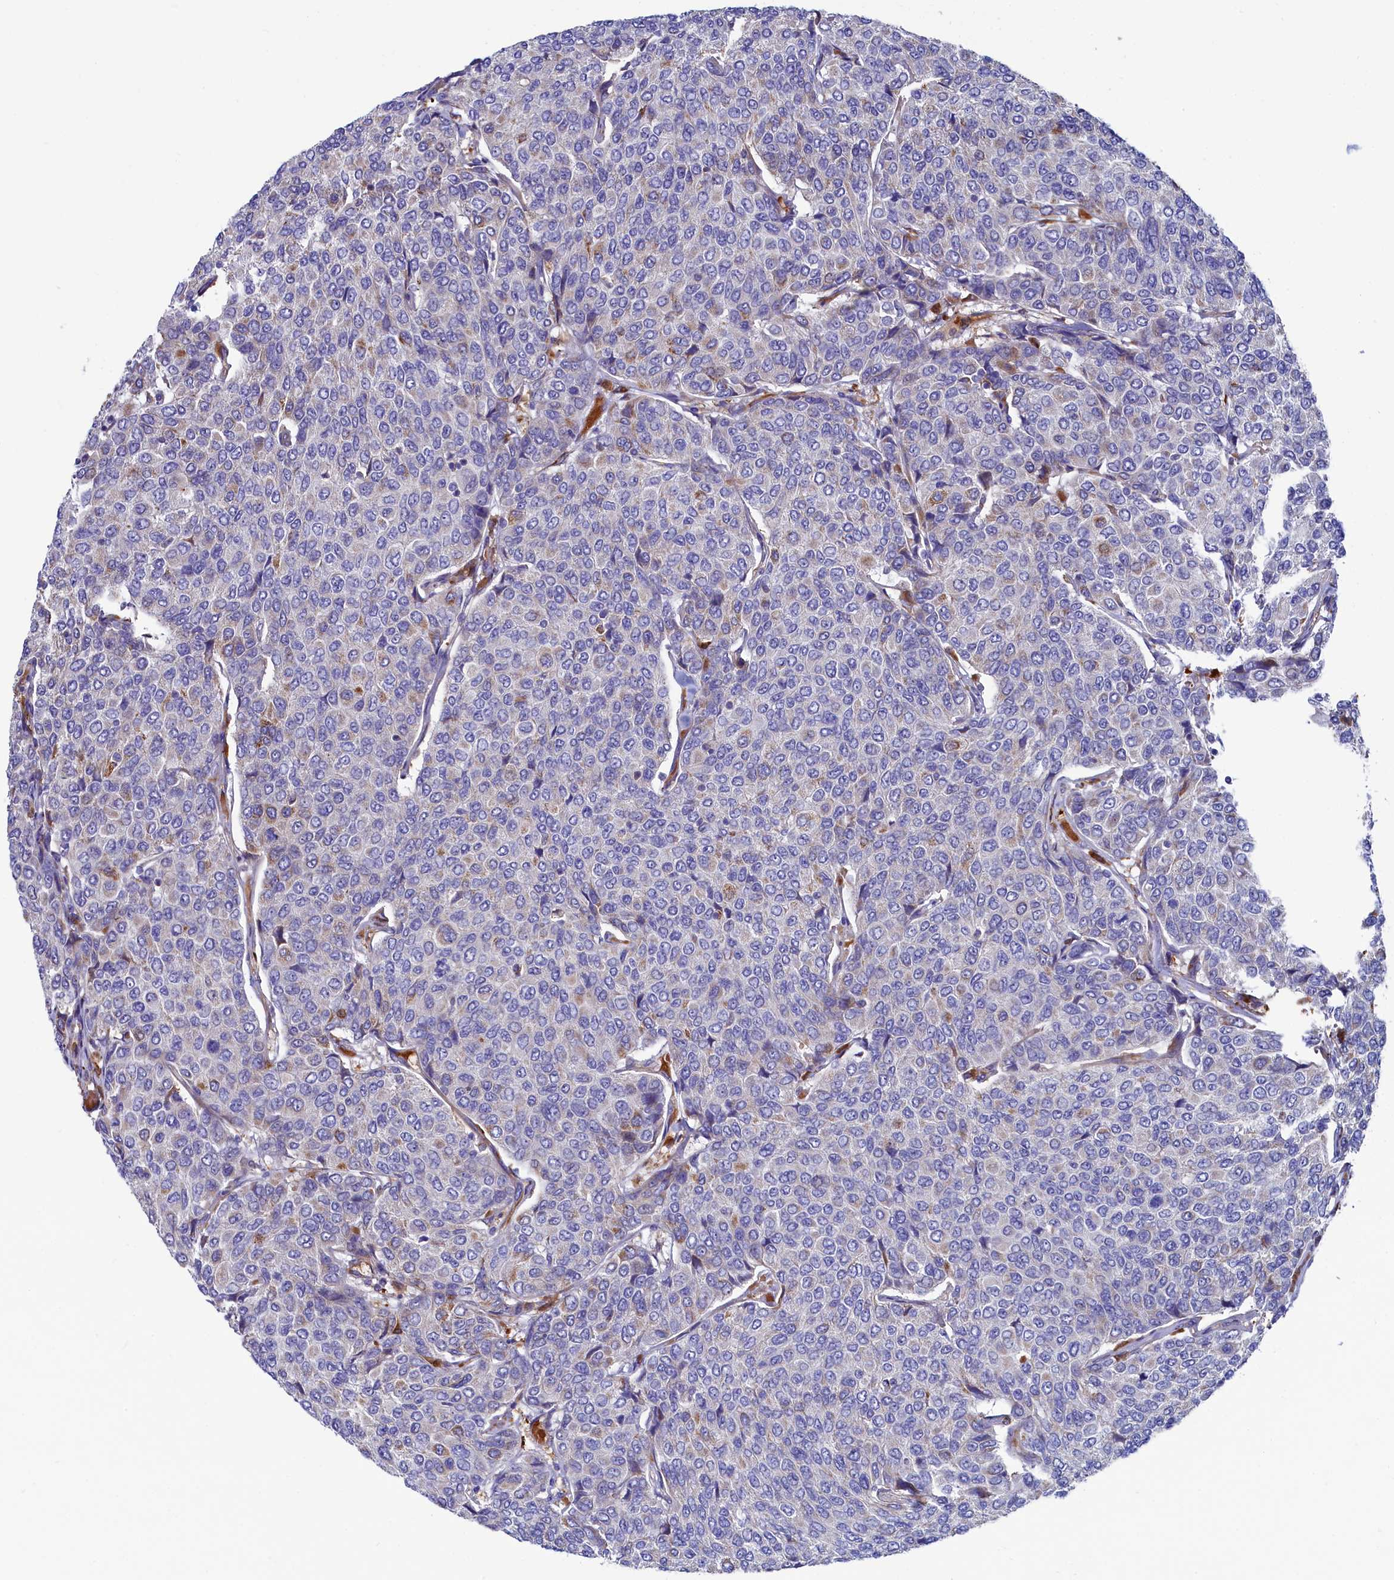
{"staining": {"intensity": "moderate", "quantity": "<25%", "location": "cytoplasmic/membranous"}, "tissue": "breast cancer", "cell_type": "Tumor cells", "image_type": "cancer", "snomed": [{"axis": "morphology", "description": "Duct carcinoma"}, {"axis": "topography", "description": "Breast"}], "caption": "Immunohistochemical staining of human breast intraductal carcinoma displays low levels of moderate cytoplasmic/membranous protein positivity in about <25% of tumor cells.", "gene": "ASTE1", "patient": {"sex": "female", "age": 55}}